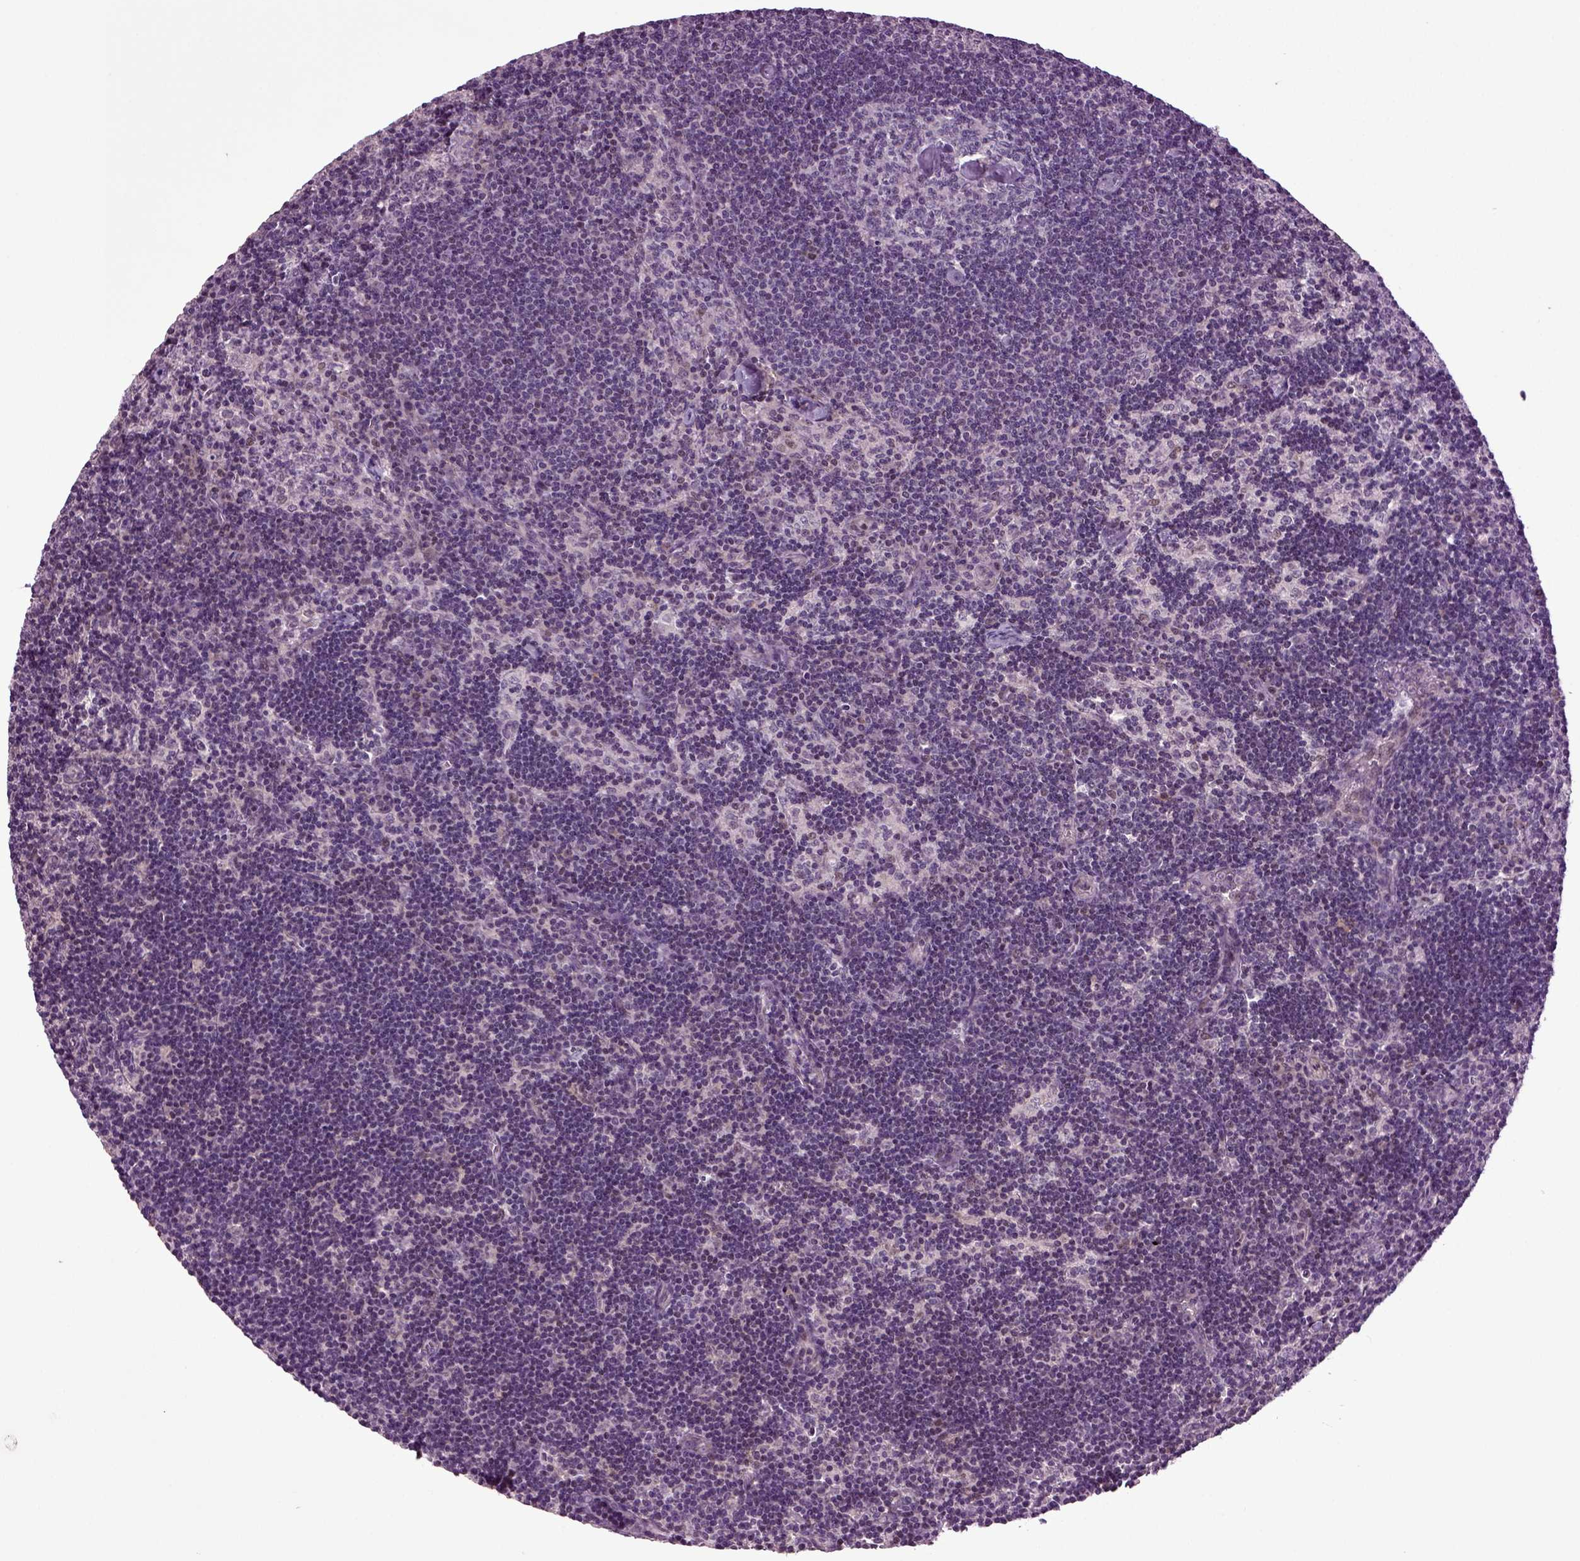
{"staining": {"intensity": "negative", "quantity": "none", "location": "none"}, "tissue": "lymph node", "cell_type": "Germinal center cells", "image_type": "normal", "snomed": [{"axis": "morphology", "description": "Normal tissue, NOS"}, {"axis": "topography", "description": "Lymph node"}], "caption": "Micrograph shows no protein positivity in germinal center cells of normal lymph node.", "gene": "HAGHL", "patient": {"sex": "female", "age": 34}}